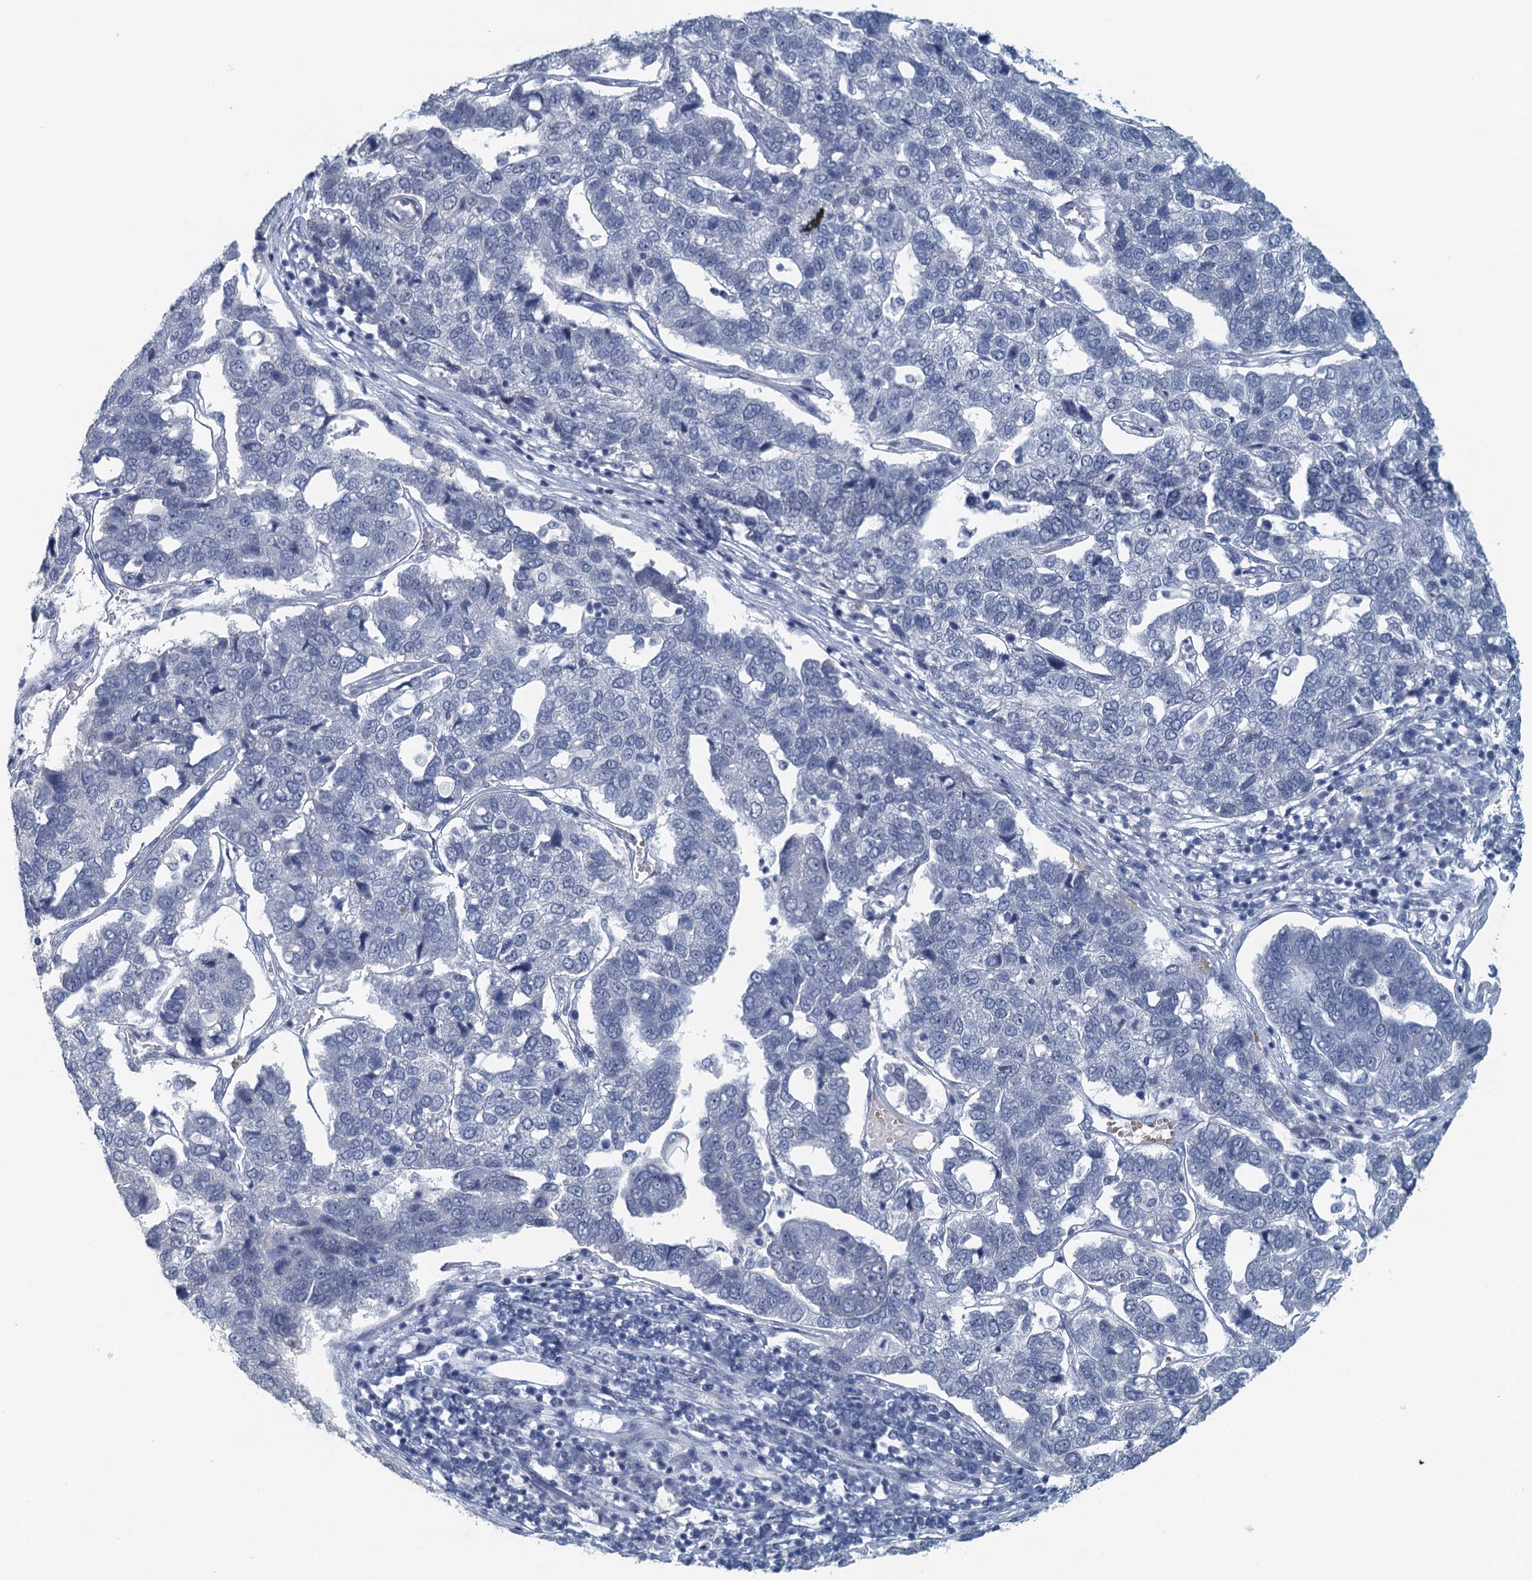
{"staining": {"intensity": "negative", "quantity": "none", "location": "none"}, "tissue": "pancreatic cancer", "cell_type": "Tumor cells", "image_type": "cancer", "snomed": [{"axis": "morphology", "description": "Adenocarcinoma, NOS"}, {"axis": "topography", "description": "Pancreas"}], "caption": "Tumor cells show no significant protein staining in pancreatic cancer (adenocarcinoma).", "gene": "TTLL9", "patient": {"sex": "female", "age": 61}}